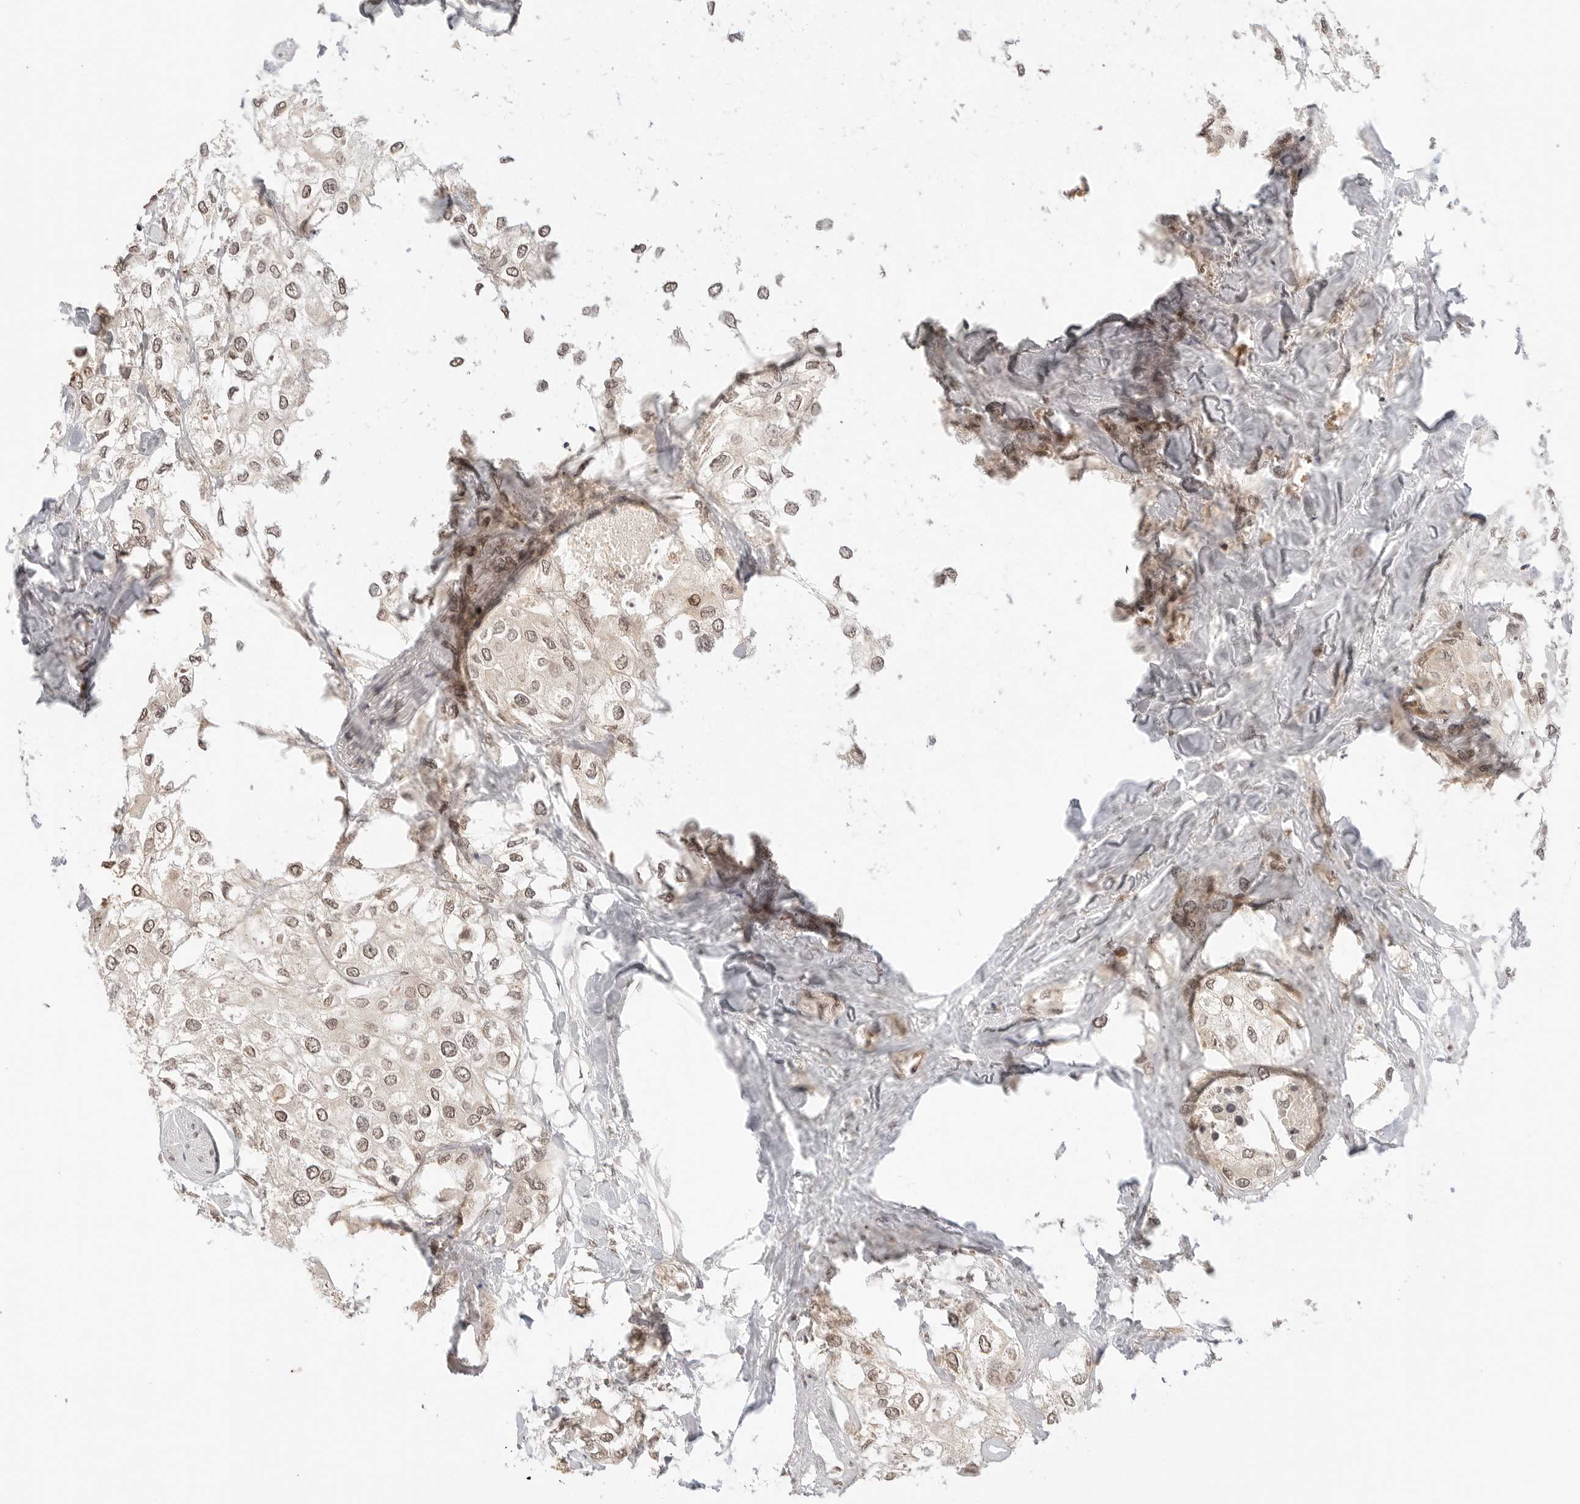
{"staining": {"intensity": "weak", "quantity": ">75%", "location": "nuclear"}, "tissue": "urothelial cancer", "cell_type": "Tumor cells", "image_type": "cancer", "snomed": [{"axis": "morphology", "description": "Urothelial carcinoma, High grade"}, {"axis": "topography", "description": "Urinary bladder"}], "caption": "Urothelial cancer tissue demonstrates weak nuclear expression in approximately >75% of tumor cells", "gene": "GPR34", "patient": {"sex": "male", "age": 64}}